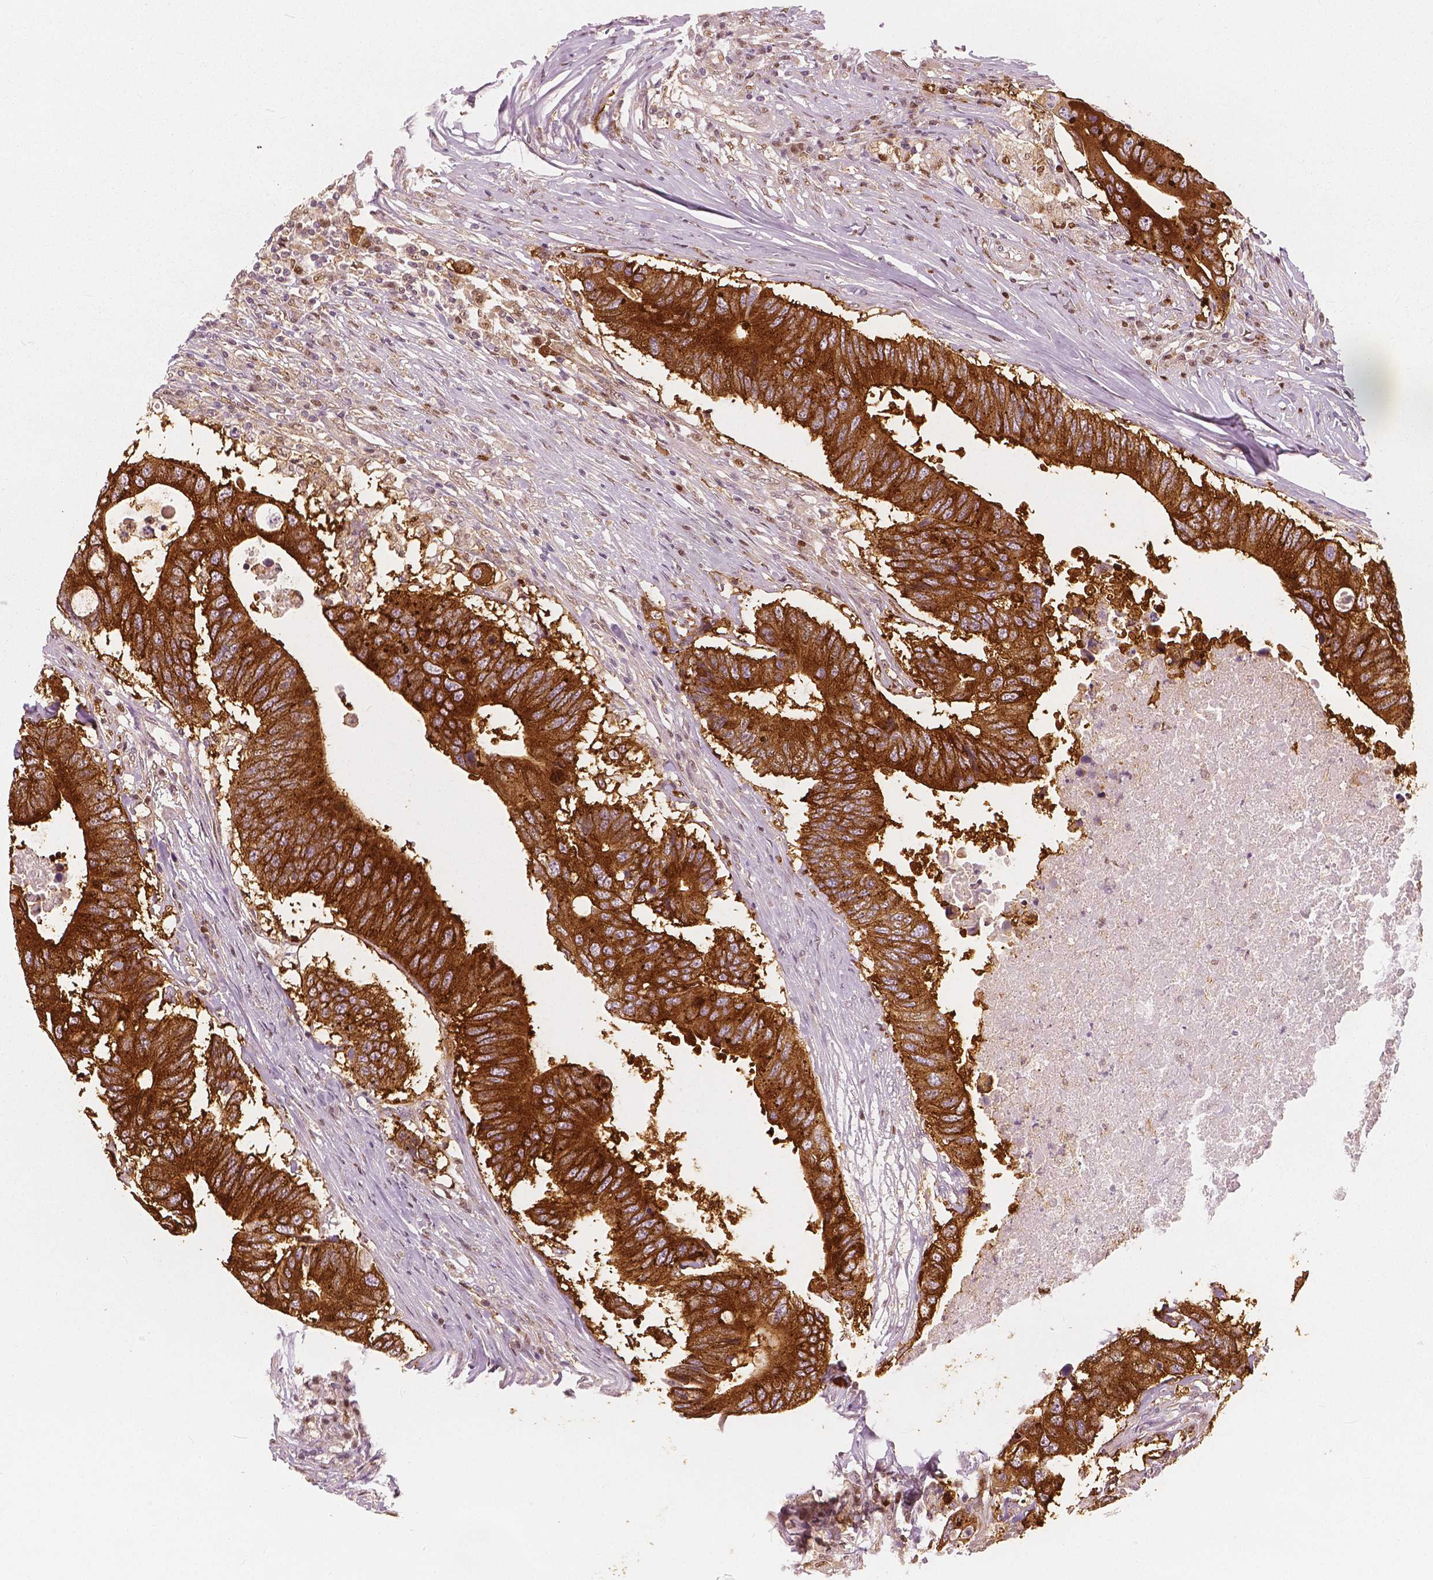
{"staining": {"intensity": "strong", "quantity": ">75%", "location": "cytoplasmic/membranous"}, "tissue": "colorectal cancer", "cell_type": "Tumor cells", "image_type": "cancer", "snomed": [{"axis": "morphology", "description": "Adenocarcinoma, NOS"}, {"axis": "topography", "description": "Colon"}], "caption": "DAB (3,3'-diaminobenzidine) immunohistochemical staining of colorectal cancer reveals strong cytoplasmic/membranous protein positivity in approximately >75% of tumor cells.", "gene": "SQSTM1", "patient": {"sex": "male", "age": 71}}